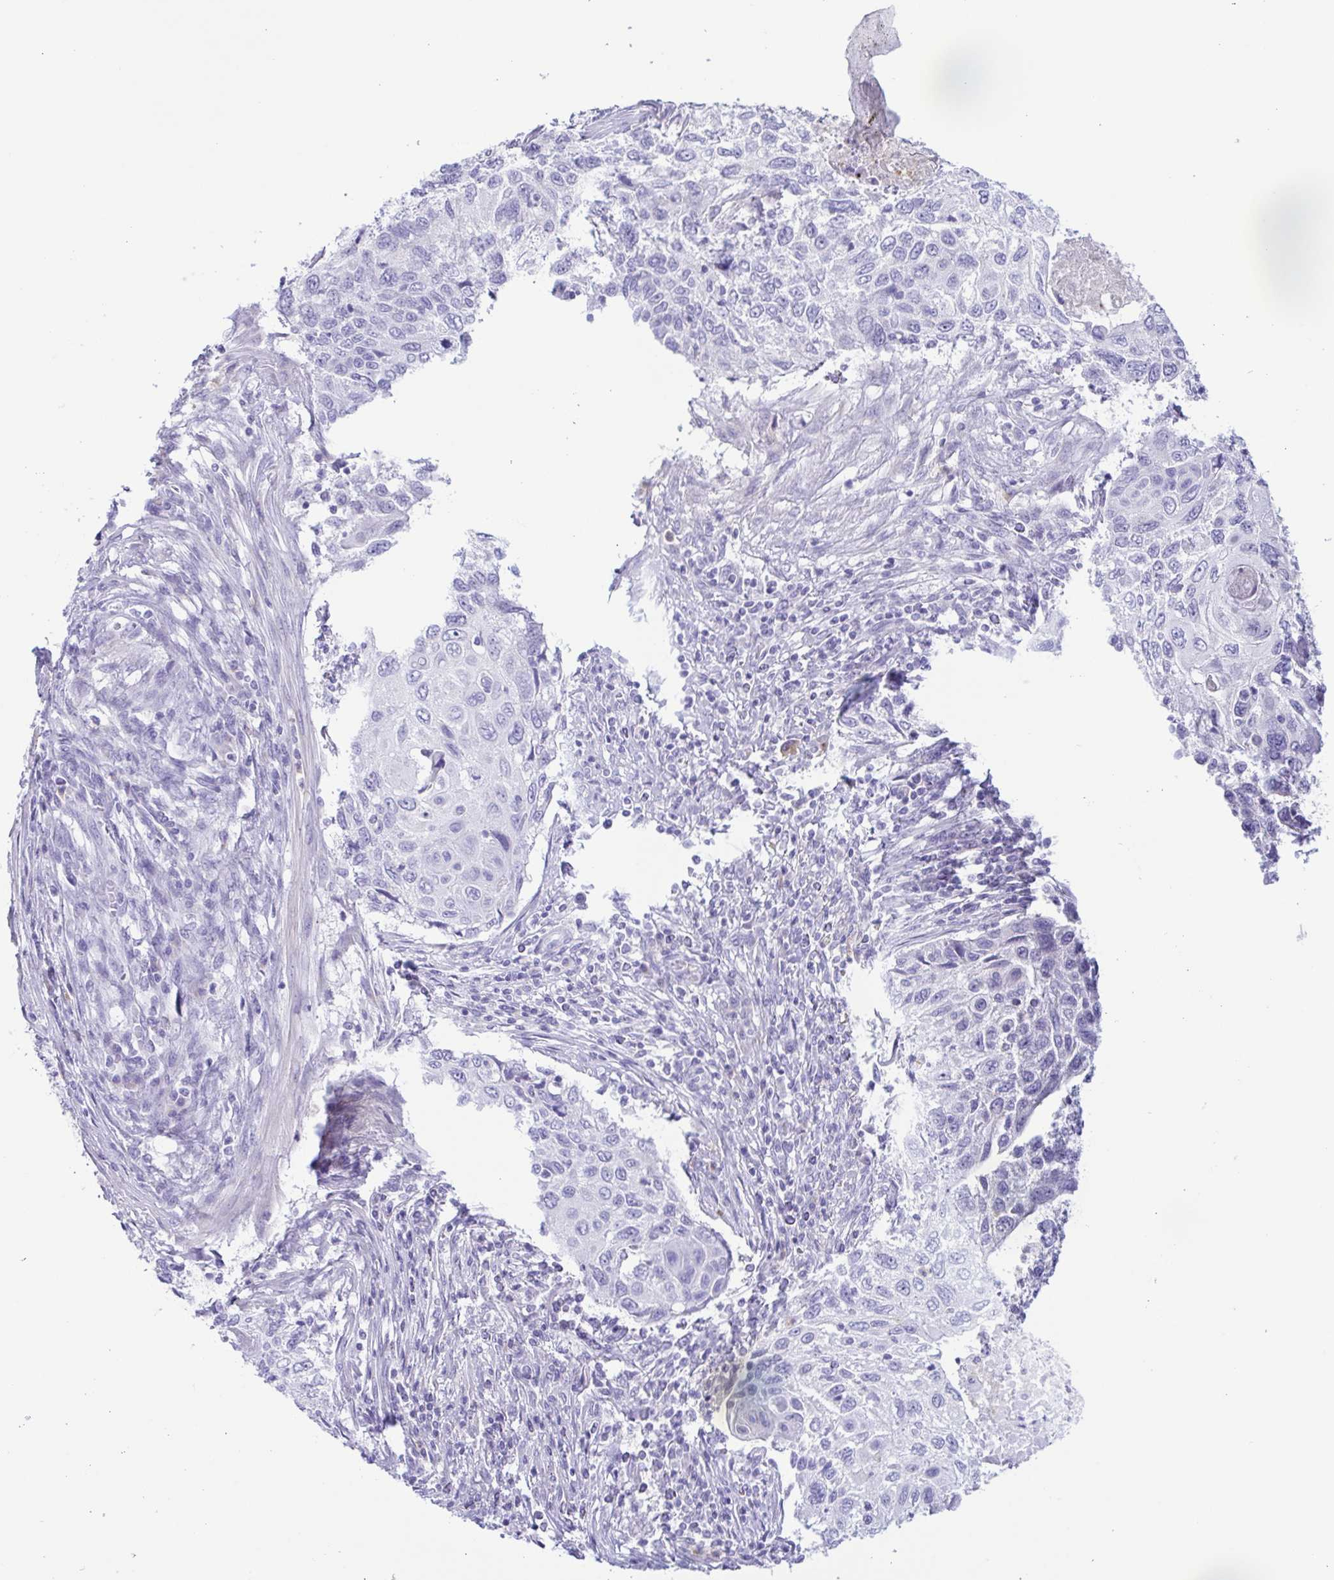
{"staining": {"intensity": "negative", "quantity": "none", "location": "none"}, "tissue": "cervical cancer", "cell_type": "Tumor cells", "image_type": "cancer", "snomed": [{"axis": "morphology", "description": "Squamous cell carcinoma, NOS"}, {"axis": "topography", "description": "Cervix"}], "caption": "This is an immunohistochemistry image of cervical cancer. There is no expression in tumor cells.", "gene": "AZU1", "patient": {"sex": "female", "age": 70}}